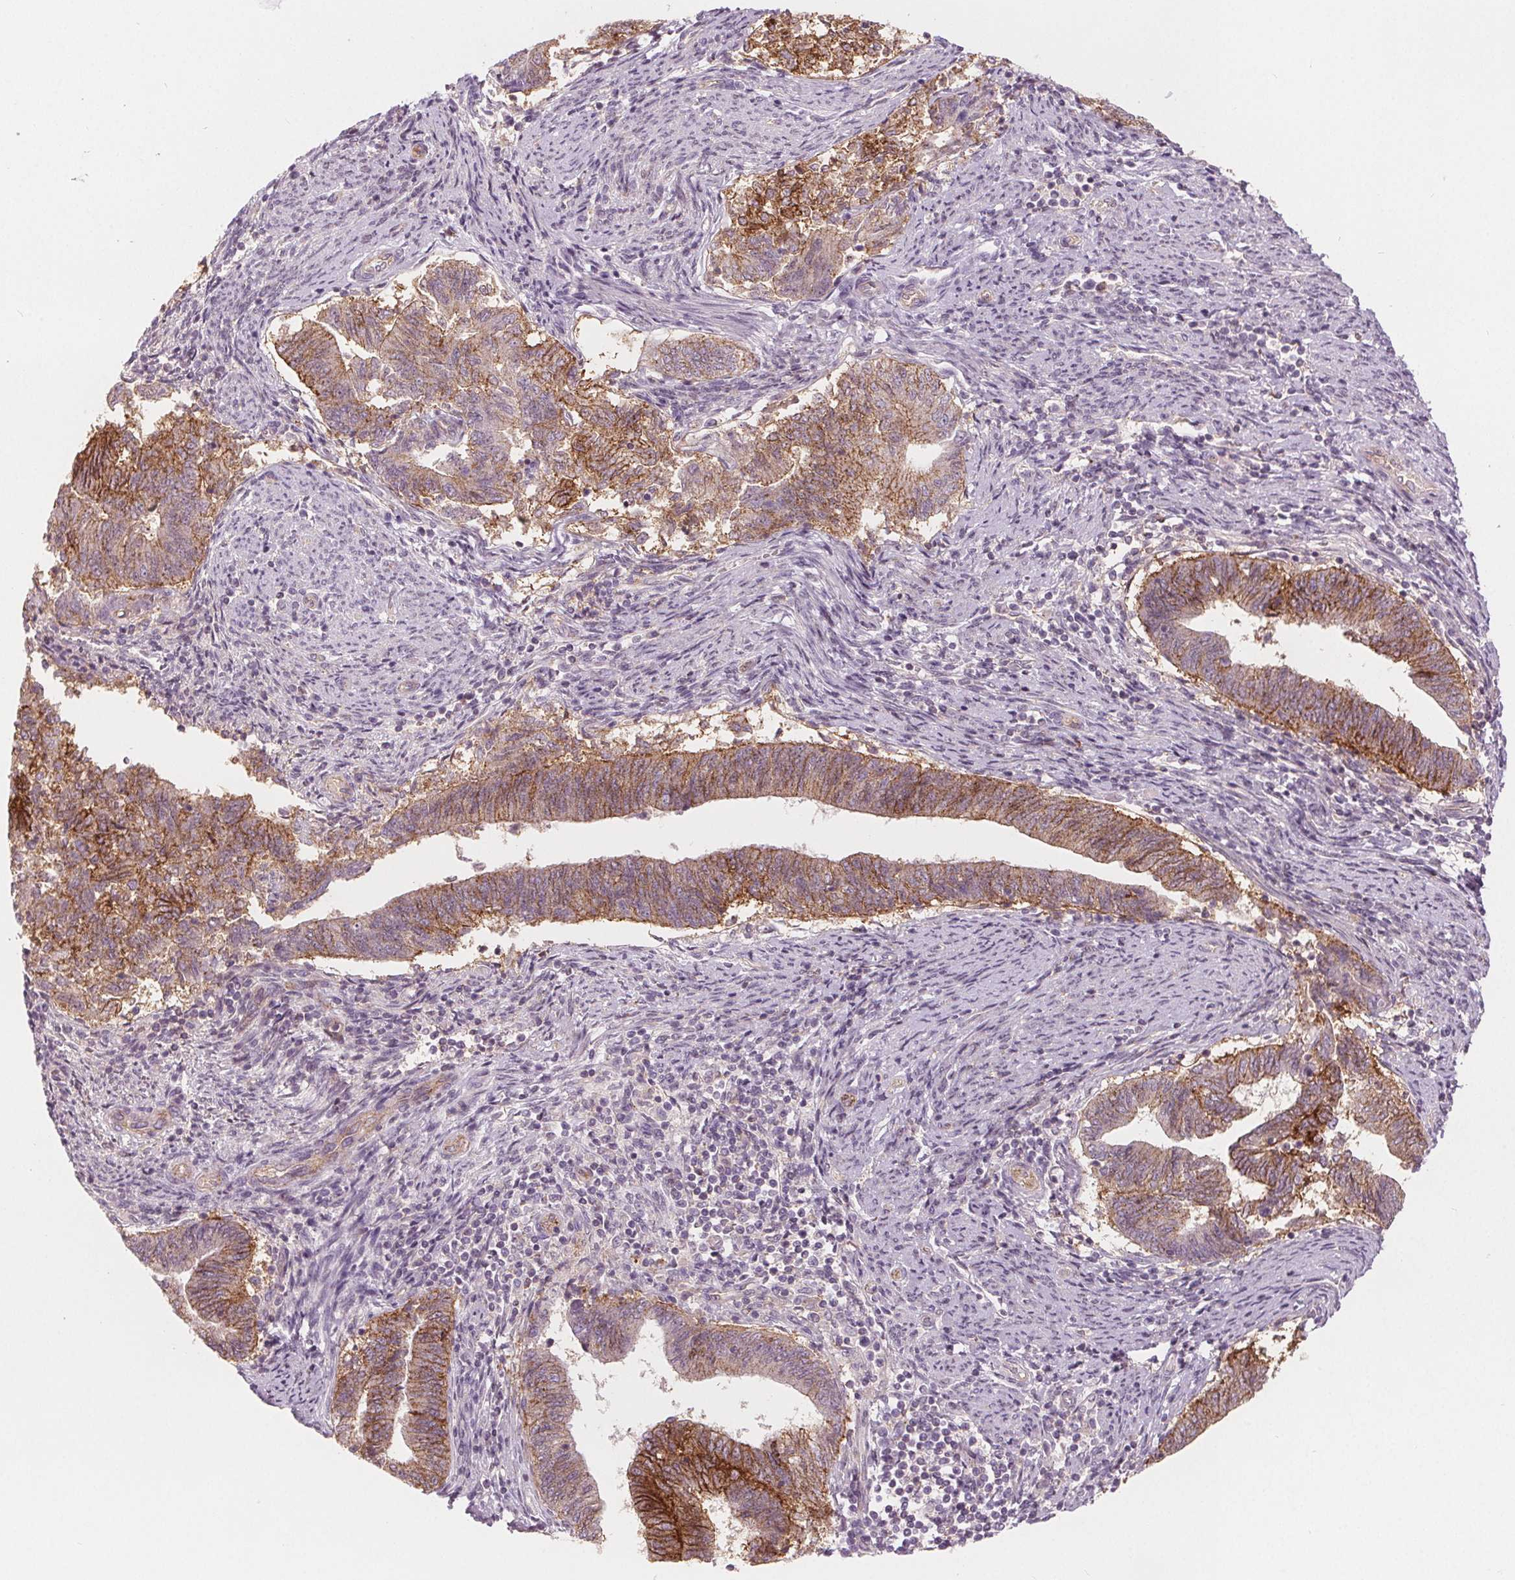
{"staining": {"intensity": "moderate", "quantity": ">75%", "location": "cytoplasmic/membranous"}, "tissue": "endometrial cancer", "cell_type": "Tumor cells", "image_type": "cancer", "snomed": [{"axis": "morphology", "description": "Adenocarcinoma, NOS"}, {"axis": "topography", "description": "Endometrium"}], "caption": "DAB (3,3'-diaminobenzidine) immunohistochemical staining of endometrial cancer reveals moderate cytoplasmic/membranous protein expression in approximately >75% of tumor cells. (DAB (3,3'-diaminobenzidine) IHC with brightfield microscopy, high magnification).", "gene": "ATP1A1", "patient": {"sex": "female", "age": 65}}